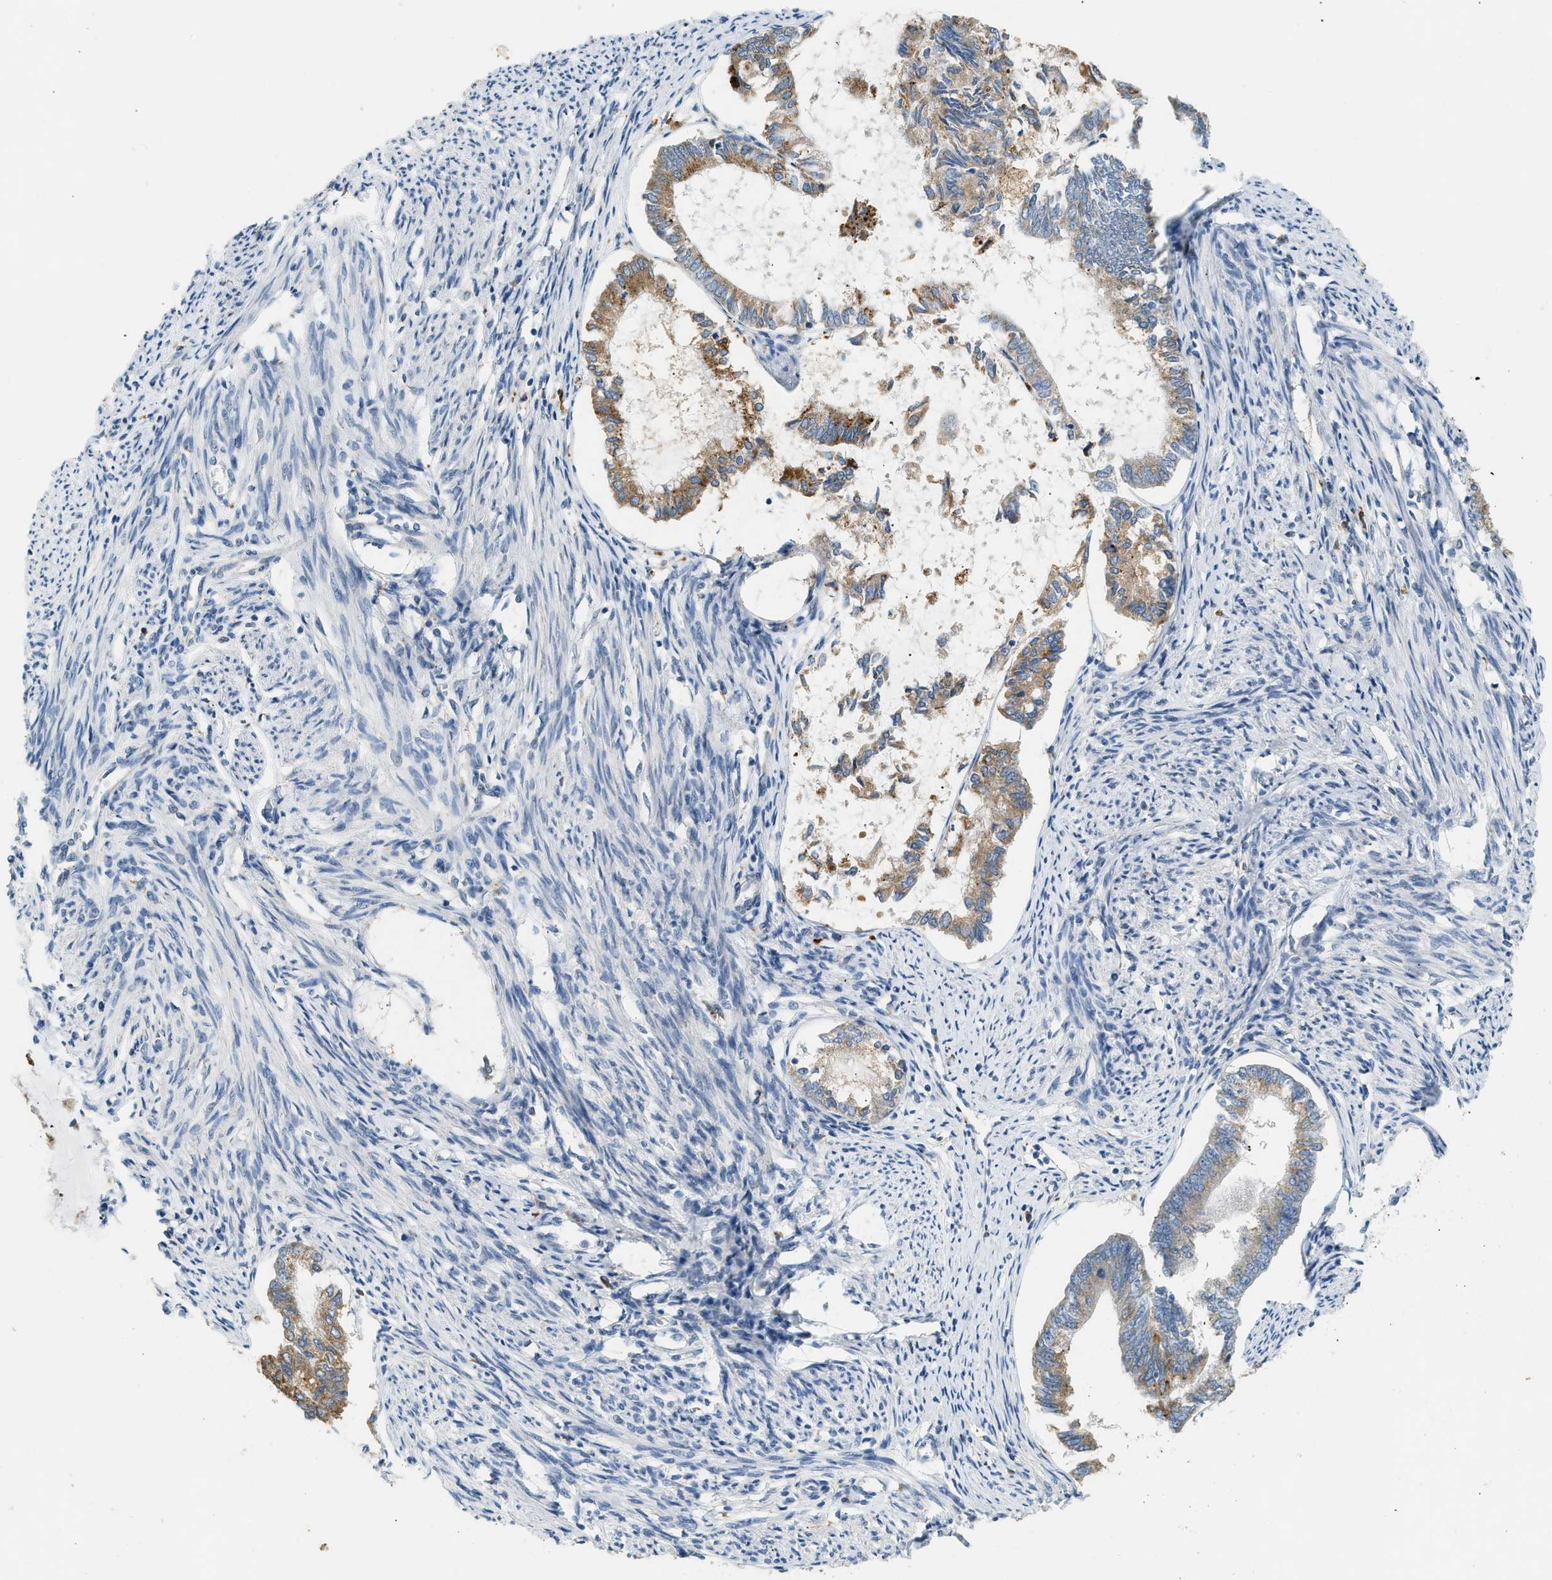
{"staining": {"intensity": "moderate", "quantity": ">75%", "location": "cytoplasmic/membranous"}, "tissue": "endometrial cancer", "cell_type": "Tumor cells", "image_type": "cancer", "snomed": [{"axis": "morphology", "description": "Adenocarcinoma, NOS"}, {"axis": "topography", "description": "Endometrium"}], "caption": "Moderate cytoplasmic/membranous staining is seen in approximately >75% of tumor cells in endometrial adenocarcinoma. (DAB (3,3'-diaminobenzidine) IHC, brown staining for protein, blue staining for nuclei).", "gene": "CTSB", "patient": {"sex": "female", "age": 86}}